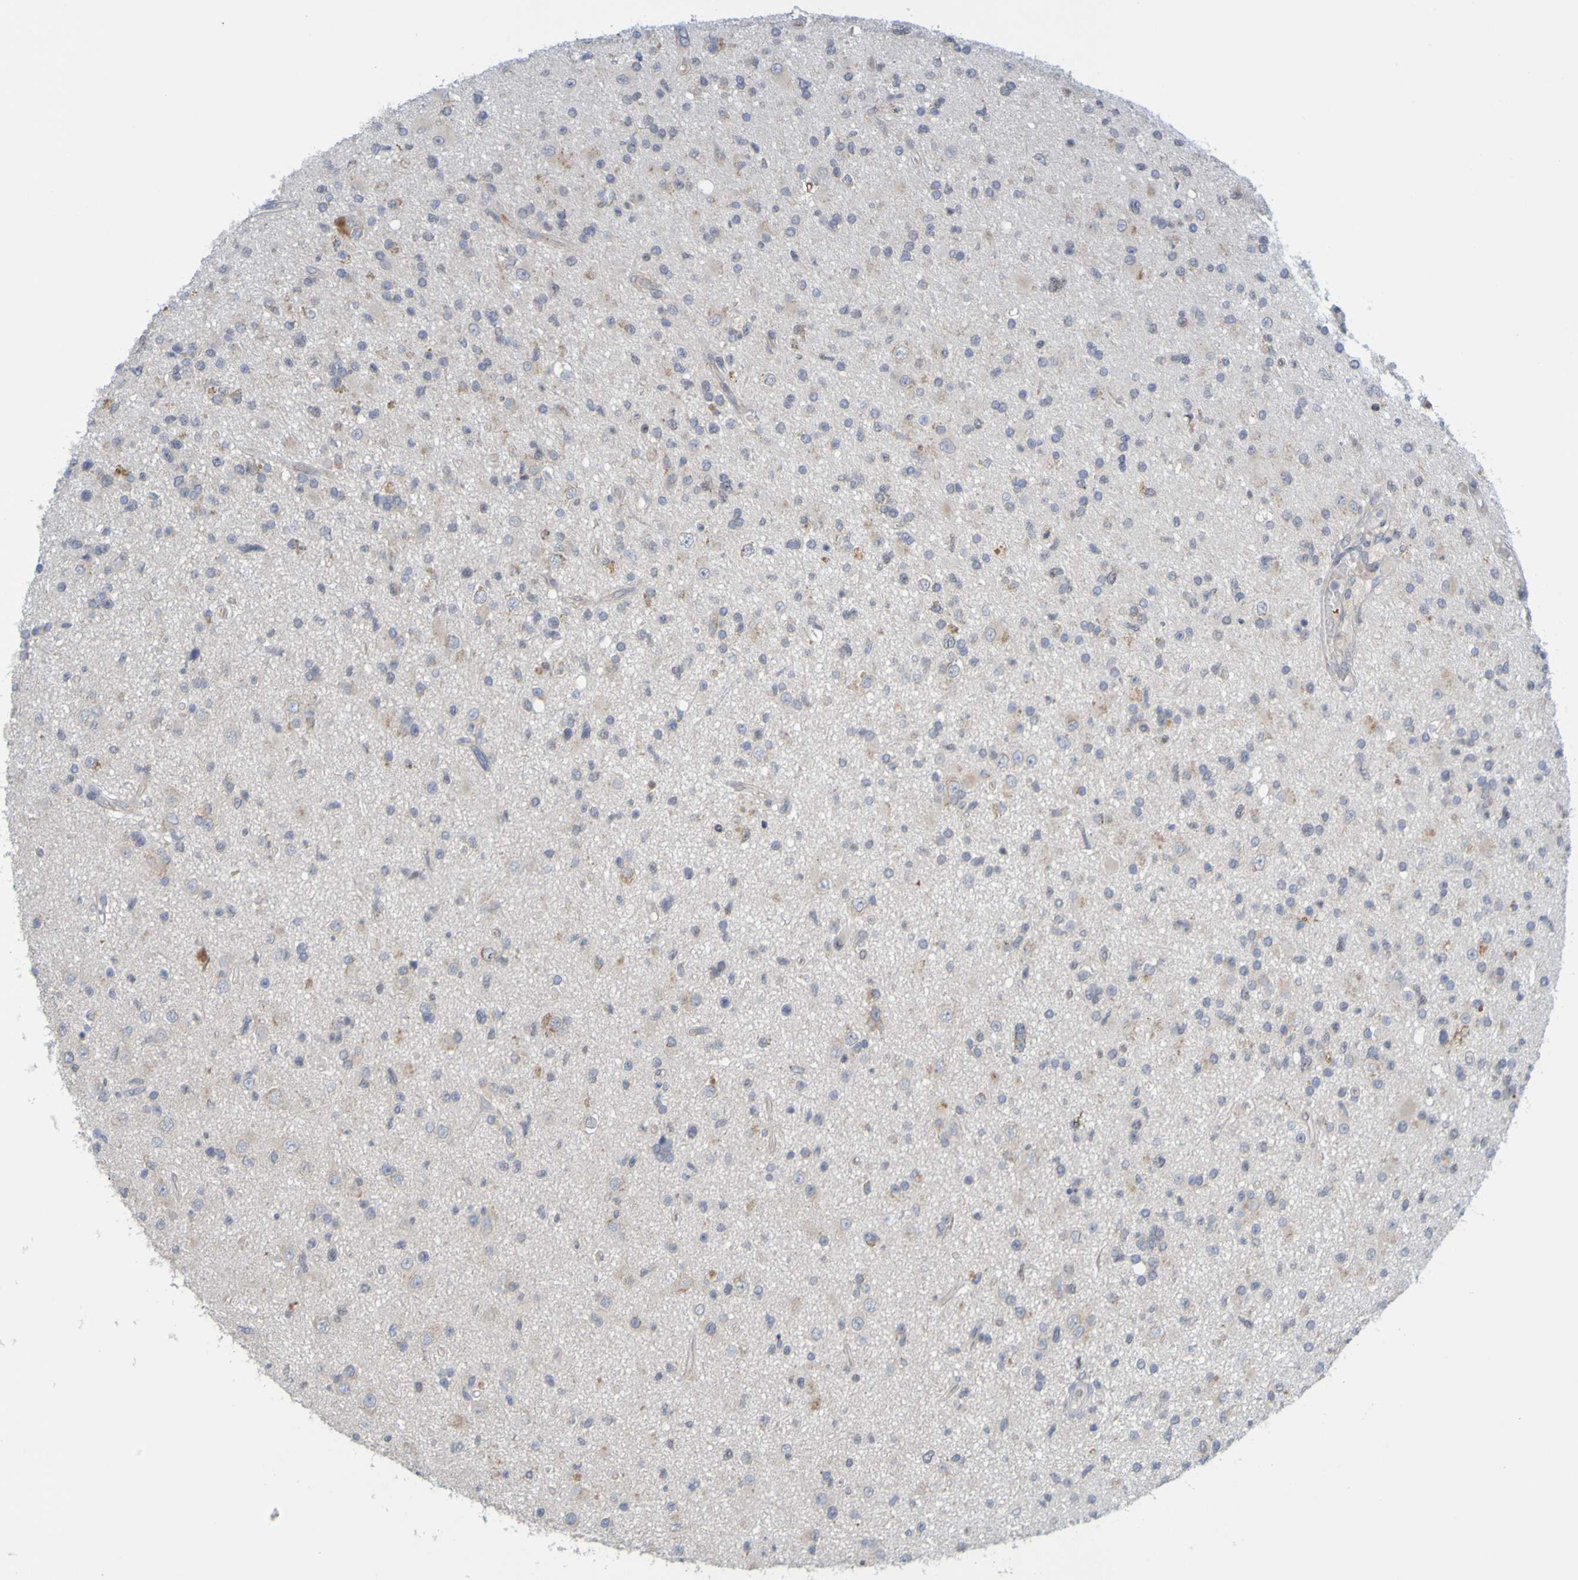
{"staining": {"intensity": "weak", "quantity": "25%-75%", "location": "cytoplasmic/membranous"}, "tissue": "glioma", "cell_type": "Tumor cells", "image_type": "cancer", "snomed": [{"axis": "morphology", "description": "Glioma, malignant, High grade"}, {"axis": "topography", "description": "Brain"}], "caption": "This is an image of immunohistochemistry staining of glioma, which shows weak staining in the cytoplasmic/membranous of tumor cells.", "gene": "MOGS", "patient": {"sex": "male", "age": 33}}